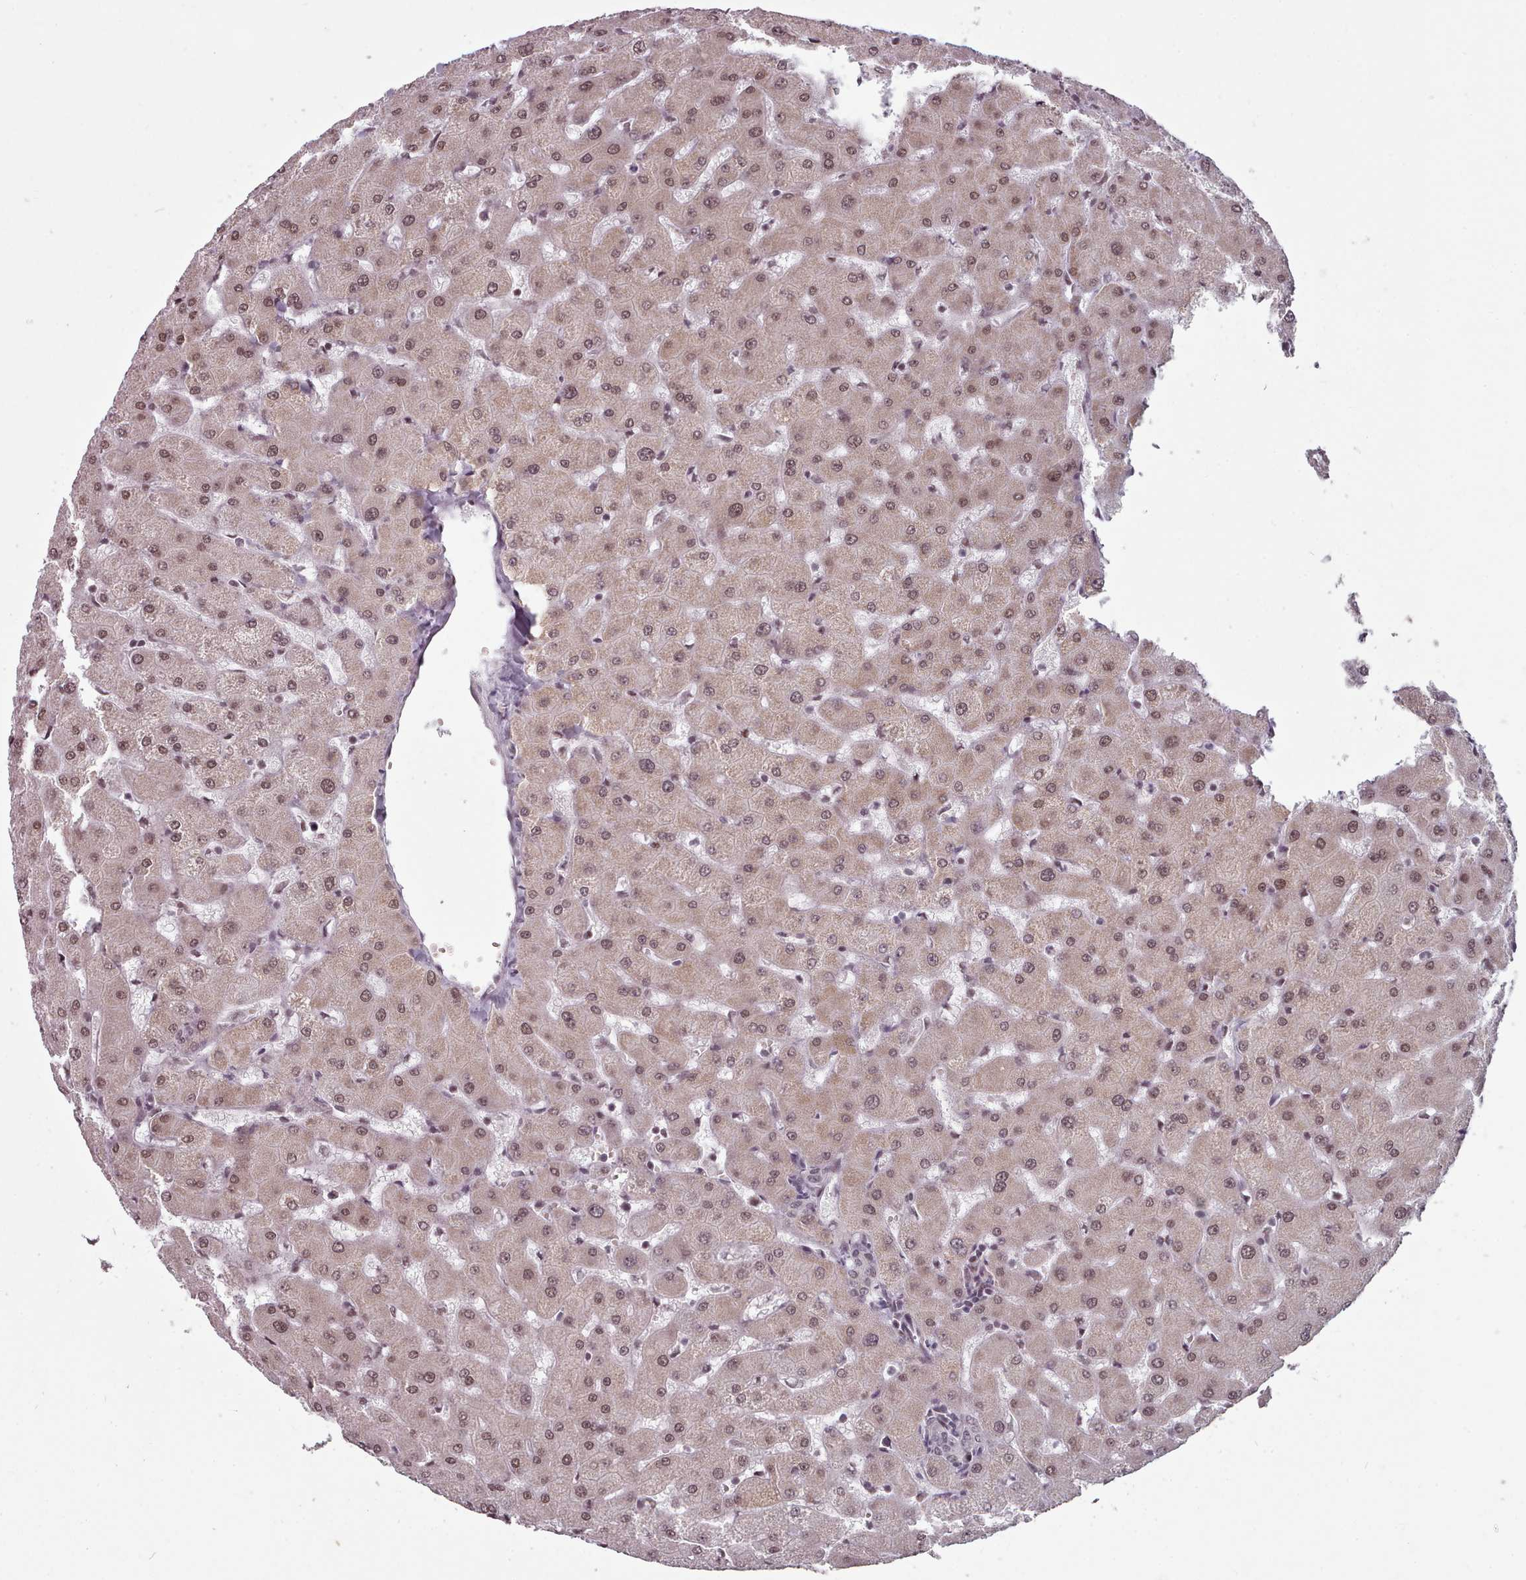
{"staining": {"intensity": "weak", "quantity": "25%-75%", "location": "nuclear"}, "tissue": "liver", "cell_type": "Cholangiocytes", "image_type": "normal", "snomed": [{"axis": "morphology", "description": "Normal tissue, NOS"}, {"axis": "topography", "description": "Liver"}], "caption": "A low amount of weak nuclear staining is identified in approximately 25%-75% of cholangiocytes in normal liver. The protein is shown in brown color, while the nuclei are stained blue.", "gene": "SRSF9", "patient": {"sex": "female", "age": 63}}